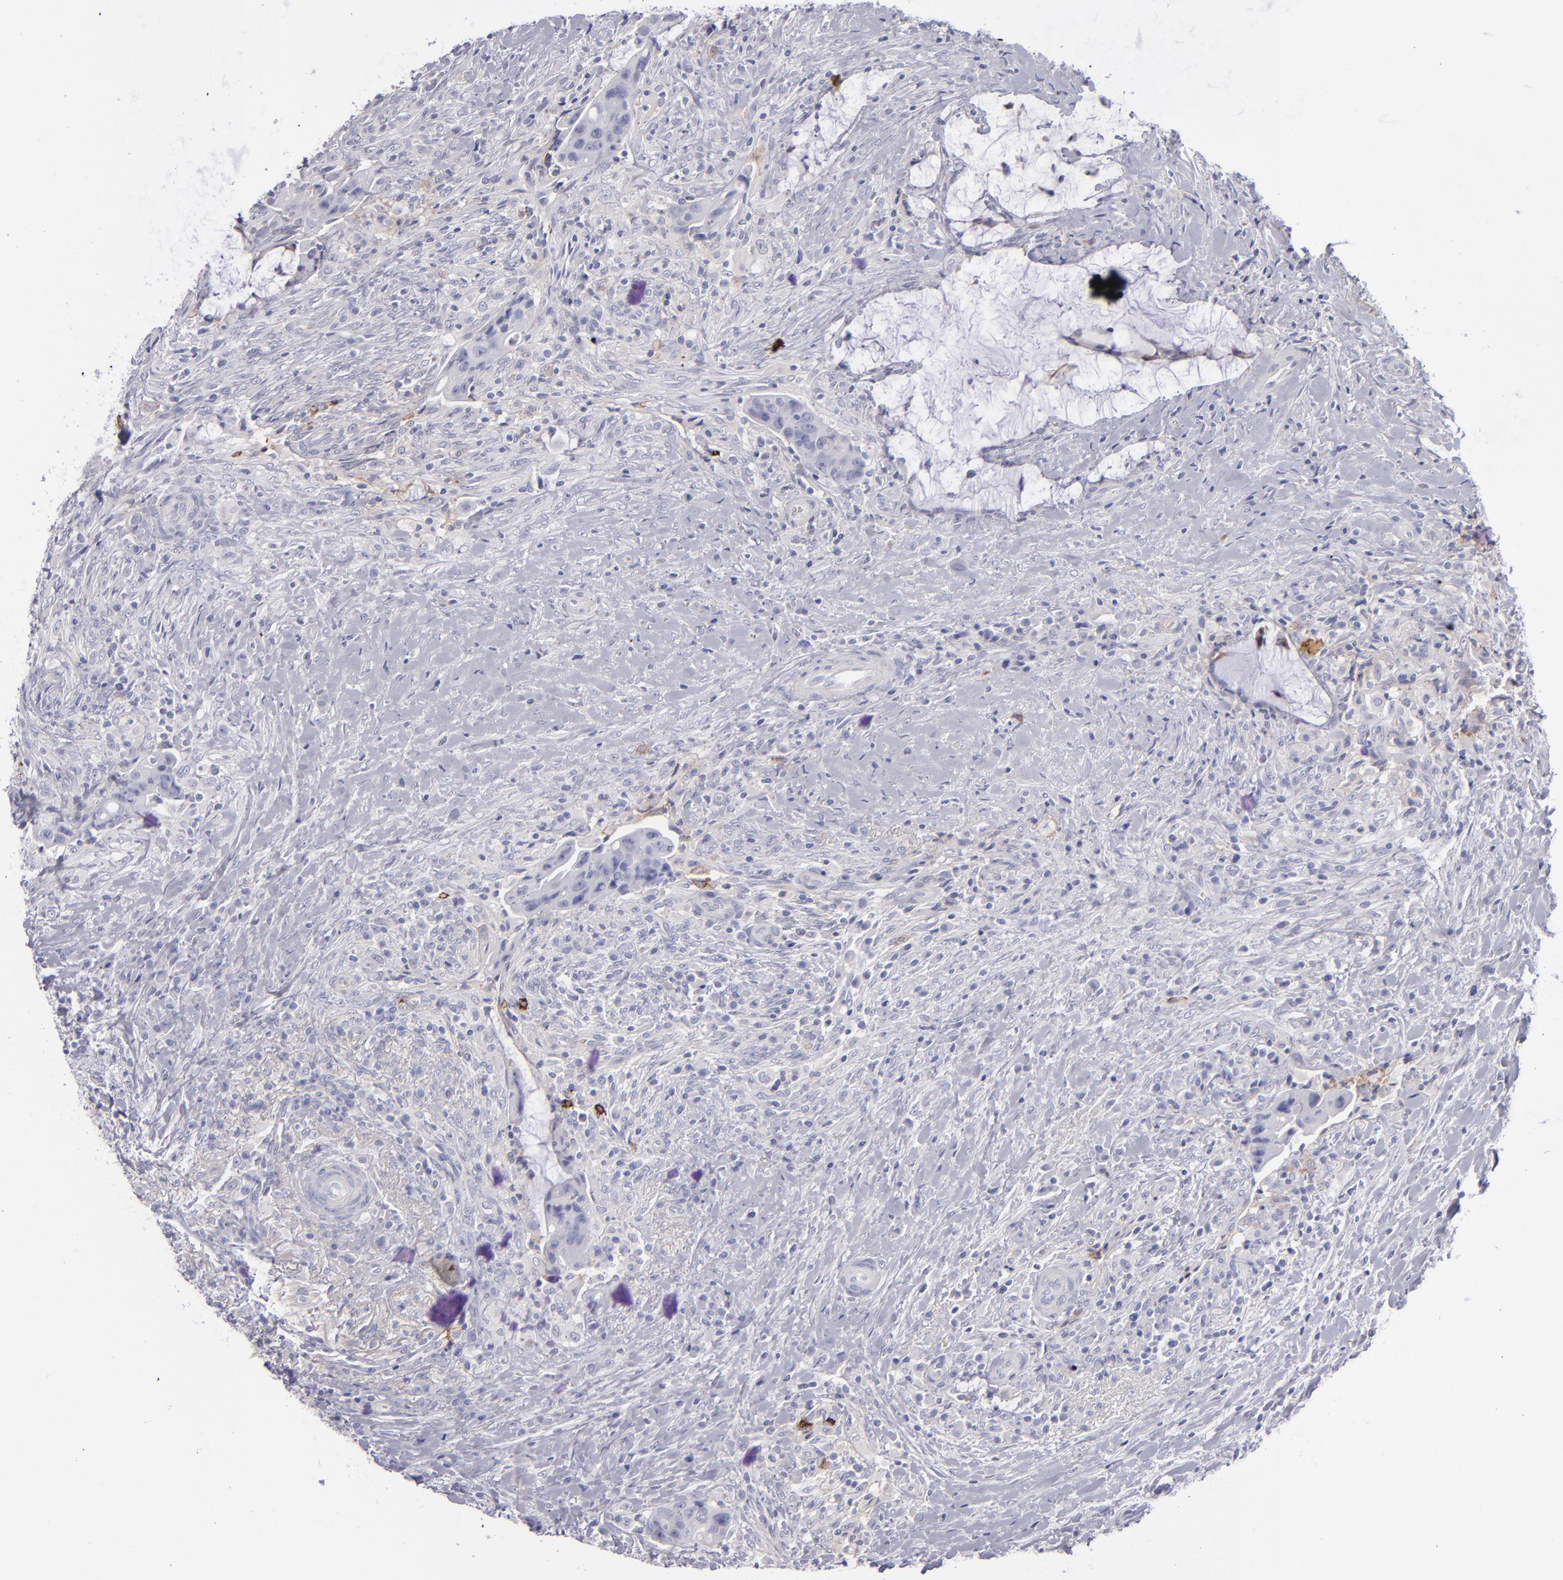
{"staining": {"intensity": "negative", "quantity": "none", "location": "none"}, "tissue": "colorectal cancer", "cell_type": "Tumor cells", "image_type": "cancer", "snomed": [{"axis": "morphology", "description": "Adenocarcinoma, NOS"}, {"axis": "topography", "description": "Rectum"}], "caption": "Immunohistochemical staining of human colorectal cancer shows no significant staining in tumor cells.", "gene": "ANPEP", "patient": {"sex": "female", "age": 71}}